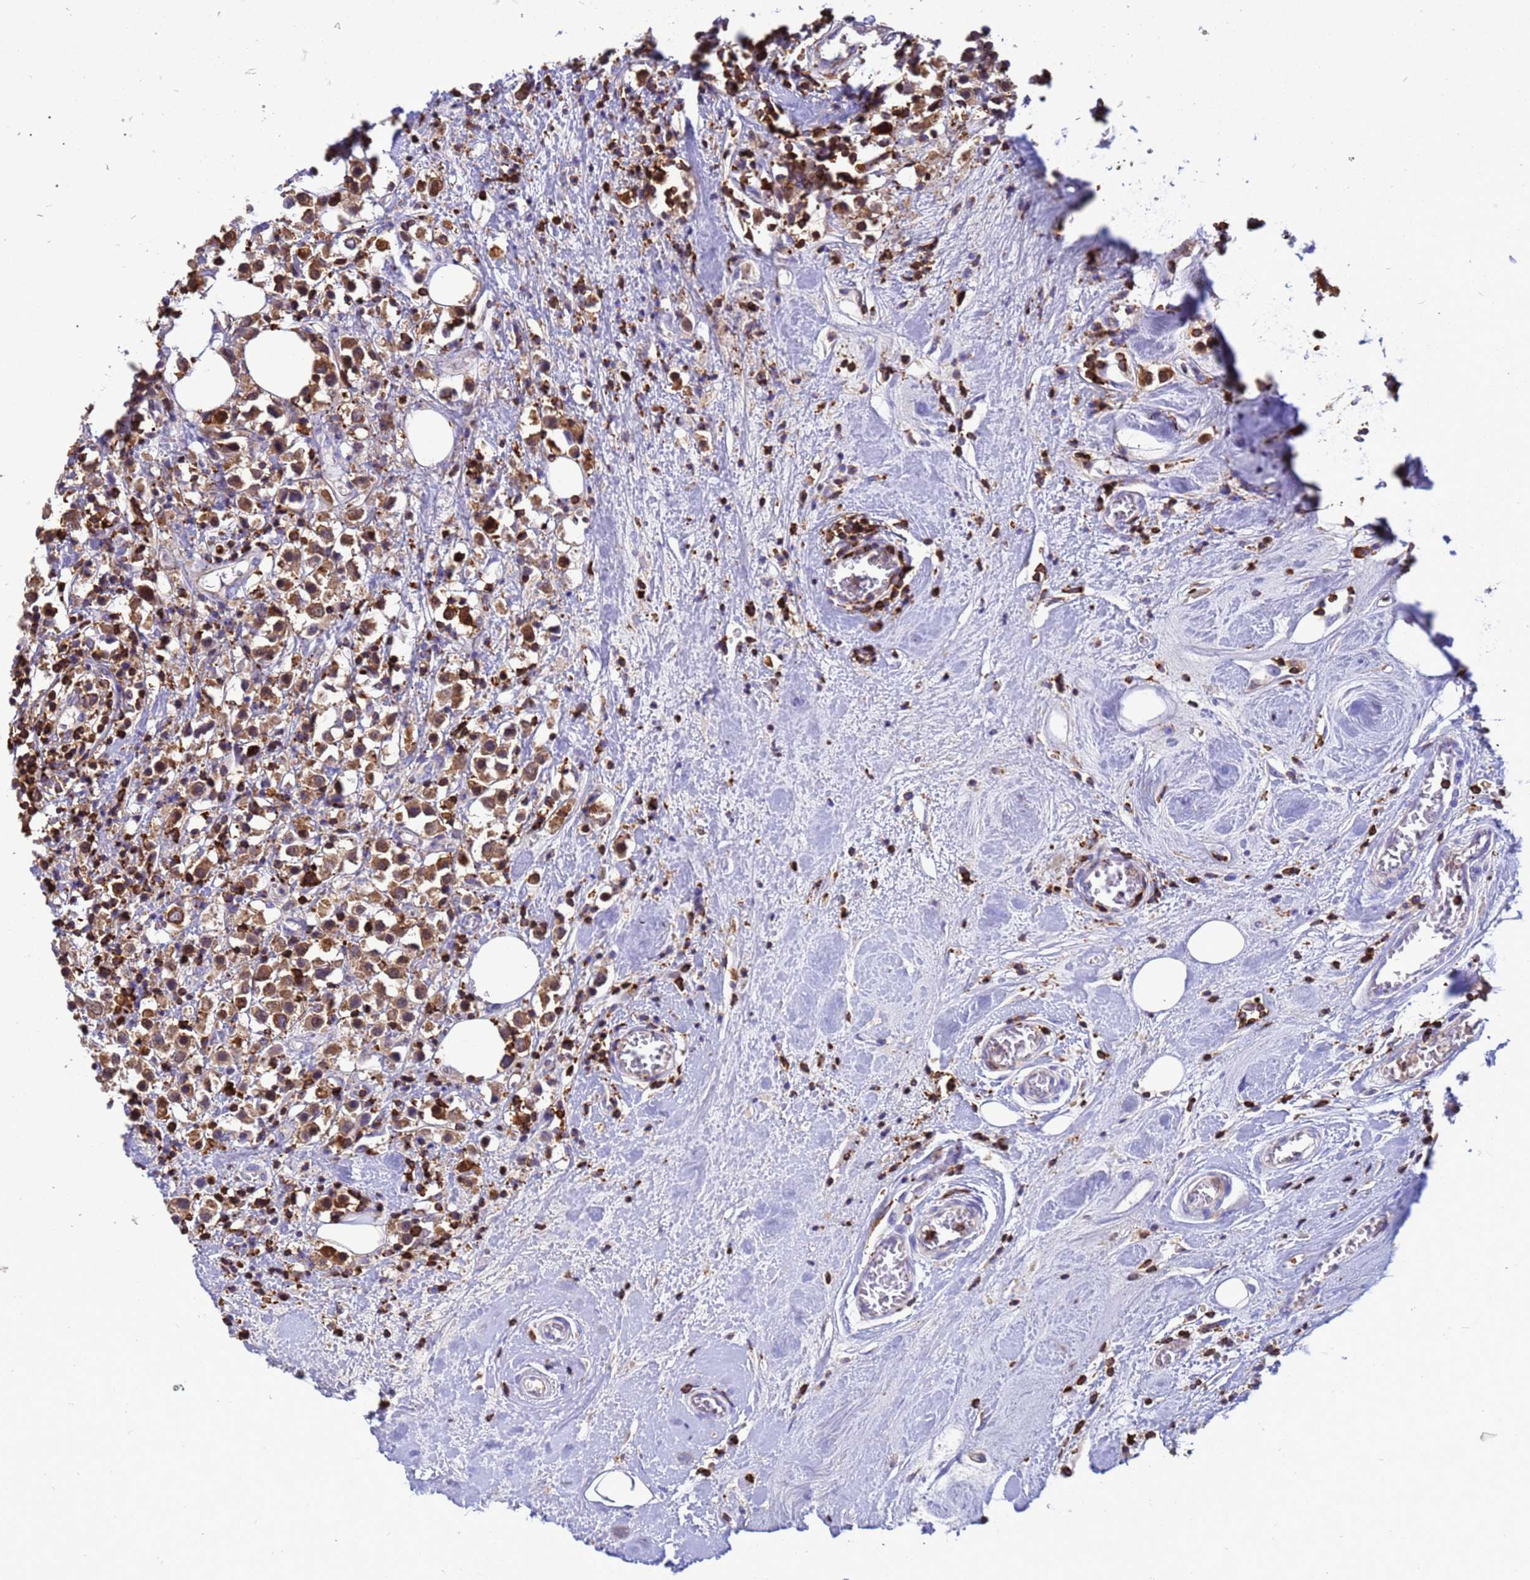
{"staining": {"intensity": "moderate", "quantity": ">75%", "location": "cytoplasmic/membranous"}, "tissue": "breast cancer", "cell_type": "Tumor cells", "image_type": "cancer", "snomed": [{"axis": "morphology", "description": "Duct carcinoma"}, {"axis": "topography", "description": "Breast"}], "caption": "The photomicrograph exhibits staining of breast cancer, revealing moderate cytoplasmic/membranous protein positivity (brown color) within tumor cells. Using DAB (brown) and hematoxylin (blue) stains, captured at high magnification using brightfield microscopy.", "gene": "EZR", "patient": {"sex": "female", "age": 61}}